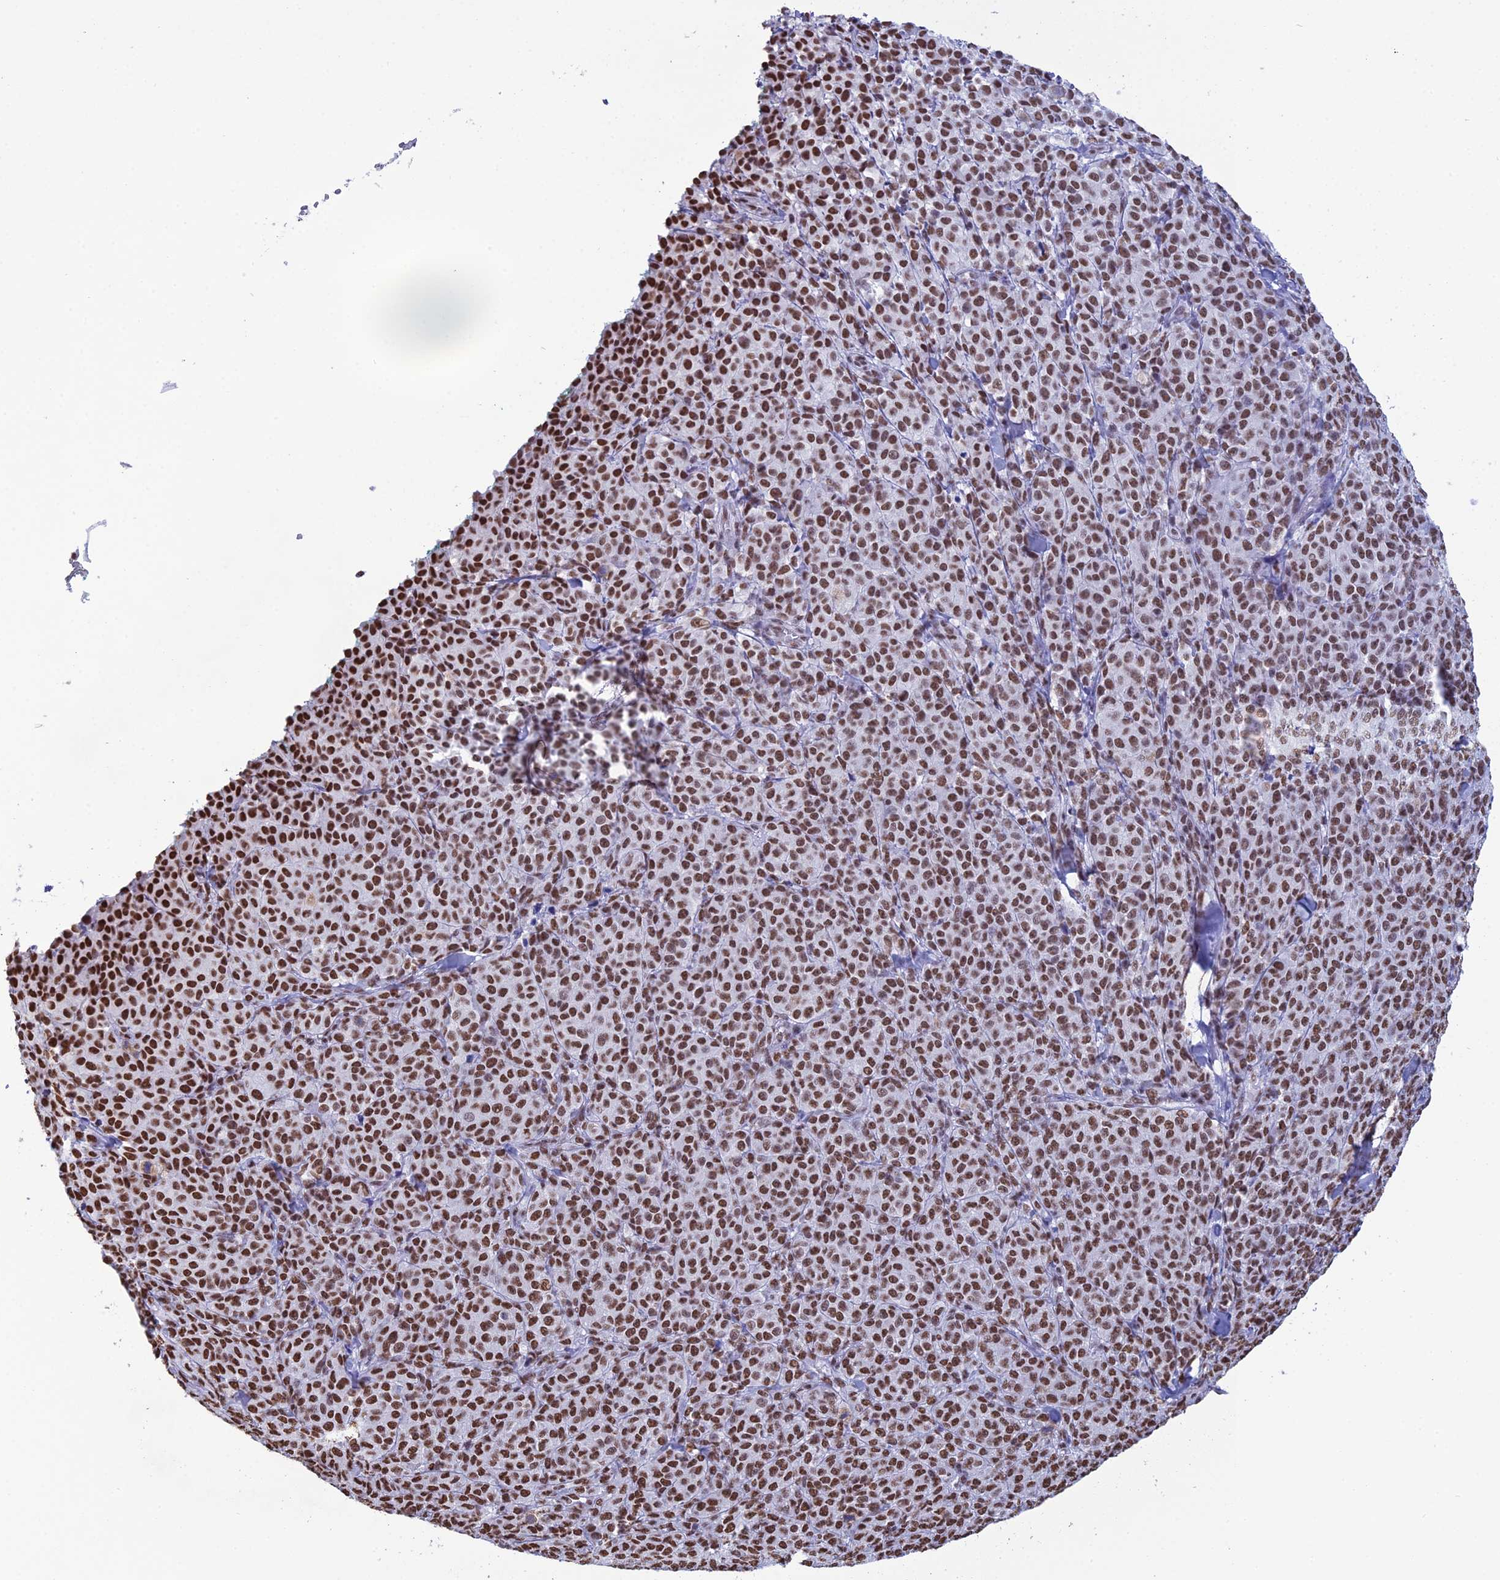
{"staining": {"intensity": "moderate", "quantity": ">75%", "location": "nuclear"}, "tissue": "melanoma", "cell_type": "Tumor cells", "image_type": "cancer", "snomed": [{"axis": "morphology", "description": "Normal tissue, NOS"}, {"axis": "morphology", "description": "Malignant melanoma, NOS"}, {"axis": "topography", "description": "Skin"}], "caption": "Immunohistochemical staining of melanoma shows moderate nuclear protein positivity in about >75% of tumor cells.", "gene": "PRAMEF12", "patient": {"sex": "female", "age": 34}}